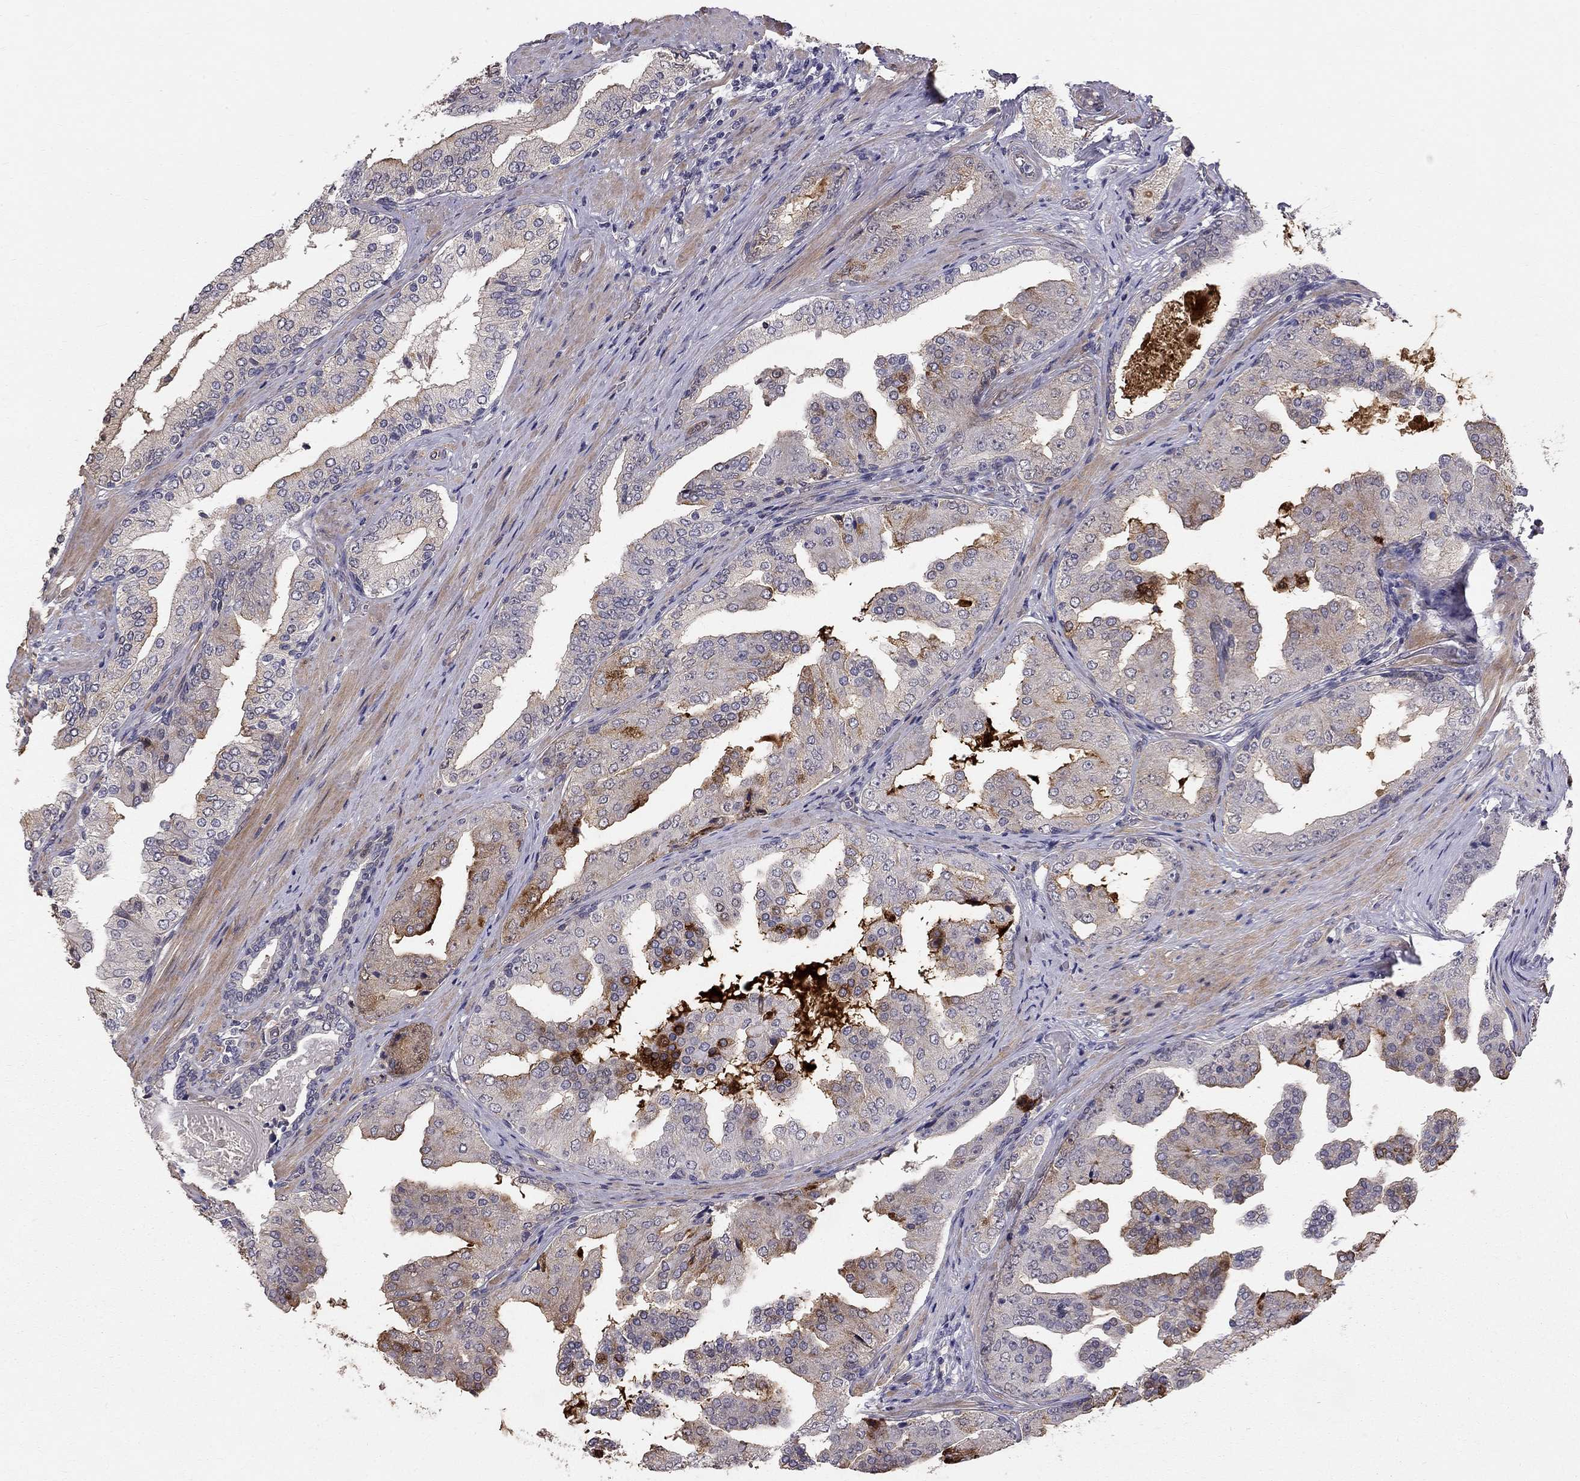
{"staining": {"intensity": "strong", "quantity": "<25%", "location": "cytoplasmic/membranous"}, "tissue": "prostate cancer", "cell_type": "Tumor cells", "image_type": "cancer", "snomed": [{"axis": "morphology", "description": "Adenocarcinoma, Low grade"}, {"axis": "topography", "description": "Prostate and seminal vesicle, NOS"}], "caption": "Human prostate cancer stained with a brown dye exhibits strong cytoplasmic/membranous positive expression in approximately <25% of tumor cells.", "gene": "GJB4", "patient": {"sex": "male", "age": 61}}